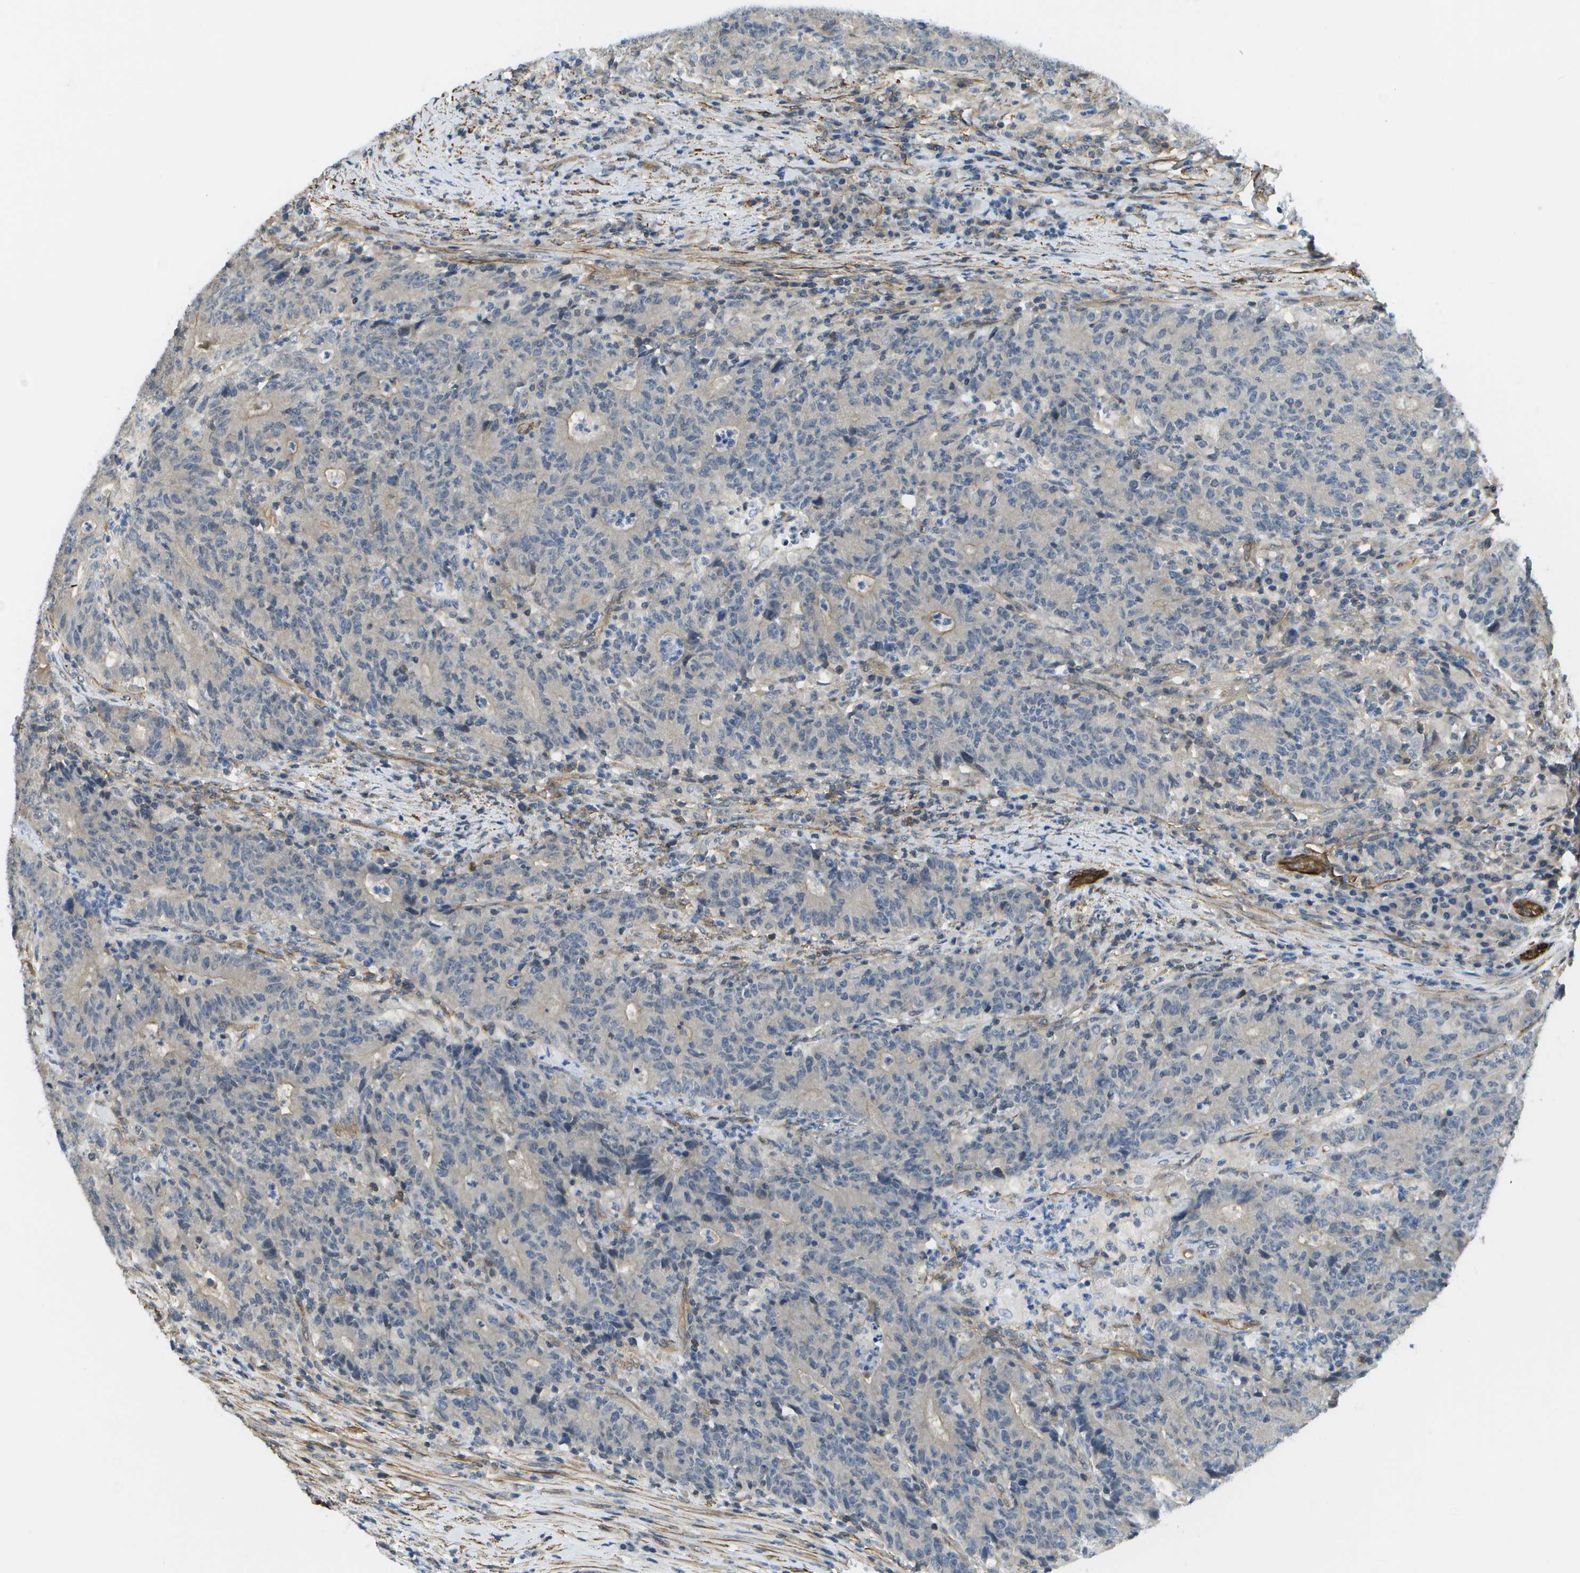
{"staining": {"intensity": "negative", "quantity": "none", "location": "none"}, "tissue": "colorectal cancer", "cell_type": "Tumor cells", "image_type": "cancer", "snomed": [{"axis": "morphology", "description": "Normal tissue, NOS"}, {"axis": "morphology", "description": "Adenocarcinoma, NOS"}, {"axis": "topography", "description": "Colon"}], "caption": "Colorectal cancer (adenocarcinoma) was stained to show a protein in brown. There is no significant positivity in tumor cells. (Stains: DAB immunohistochemistry with hematoxylin counter stain, Microscopy: brightfield microscopy at high magnification).", "gene": "KIAA0040", "patient": {"sex": "female", "age": 75}}